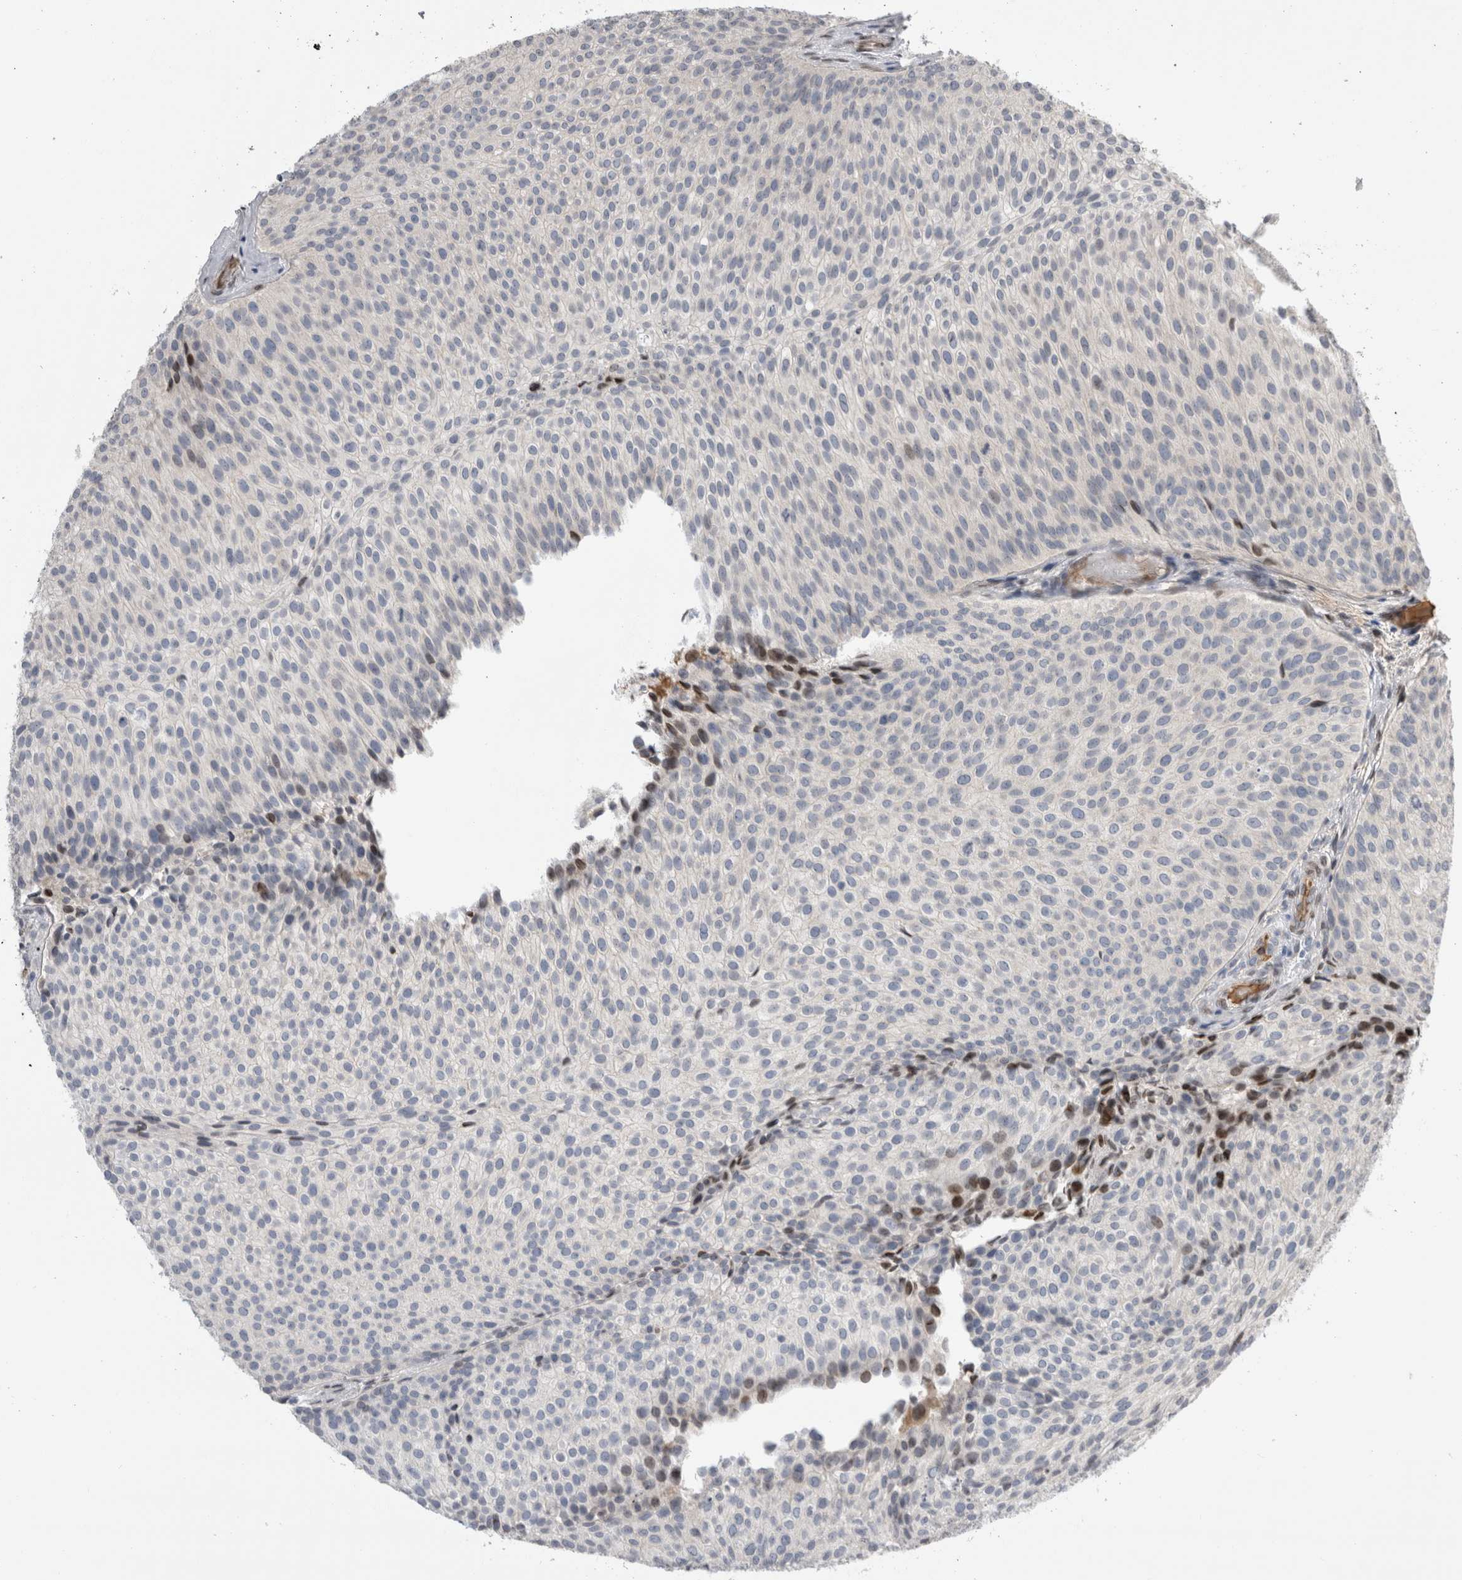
{"staining": {"intensity": "moderate", "quantity": "<25%", "location": "nuclear"}, "tissue": "urothelial cancer", "cell_type": "Tumor cells", "image_type": "cancer", "snomed": [{"axis": "morphology", "description": "Urothelial carcinoma, Low grade"}, {"axis": "topography", "description": "Urinary bladder"}], "caption": "The micrograph exhibits a brown stain indicating the presence of a protein in the nuclear of tumor cells in urothelial cancer.", "gene": "DMTN", "patient": {"sex": "male", "age": 86}}